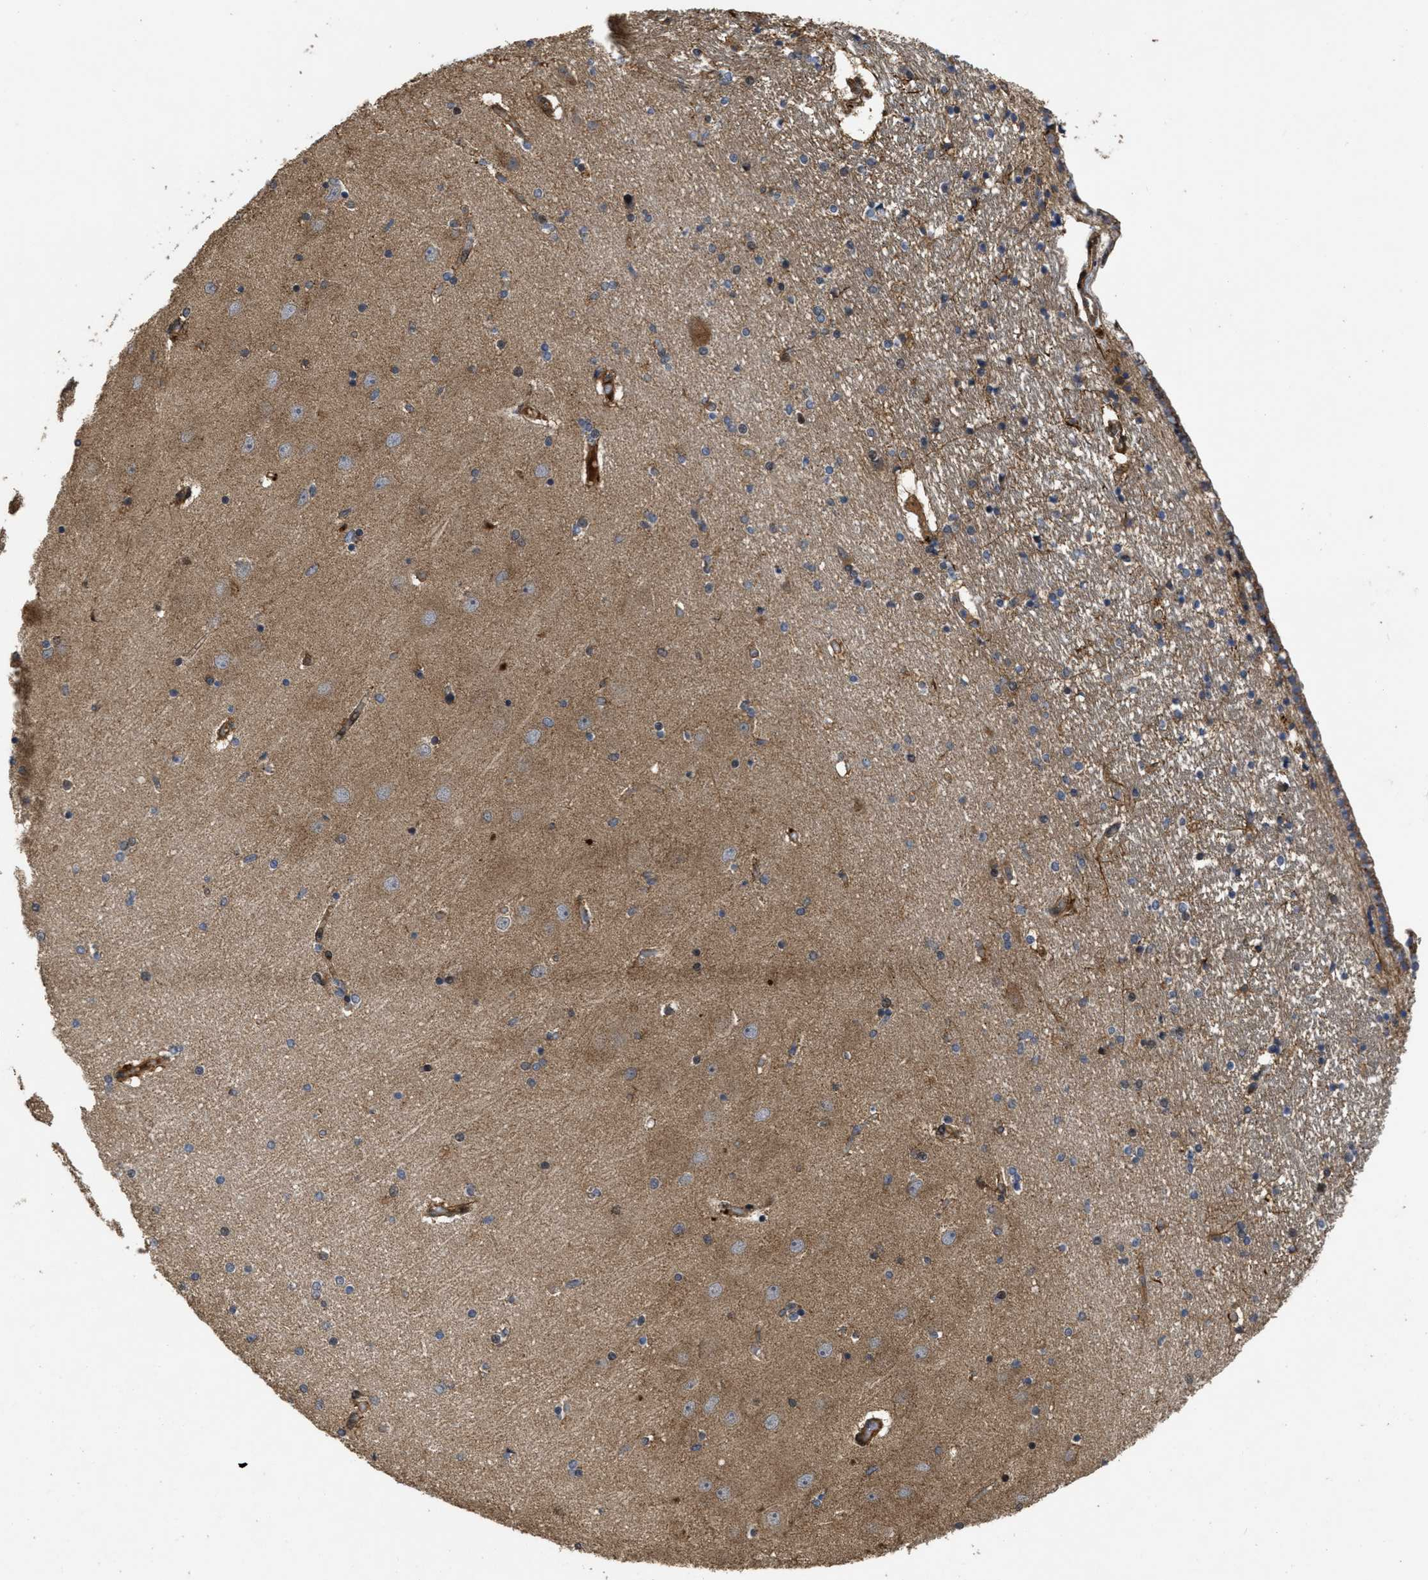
{"staining": {"intensity": "moderate", "quantity": "<25%", "location": "cytoplasmic/membranous"}, "tissue": "hippocampus", "cell_type": "Glial cells", "image_type": "normal", "snomed": [{"axis": "morphology", "description": "Normal tissue, NOS"}, {"axis": "topography", "description": "Hippocampus"}], "caption": "Immunohistochemistry (IHC) (DAB (3,3'-diaminobenzidine)) staining of benign hippocampus demonstrates moderate cytoplasmic/membranous protein expression in about <25% of glial cells.", "gene": "CBR3", "patient": {"sex": "female", "age": 54}}